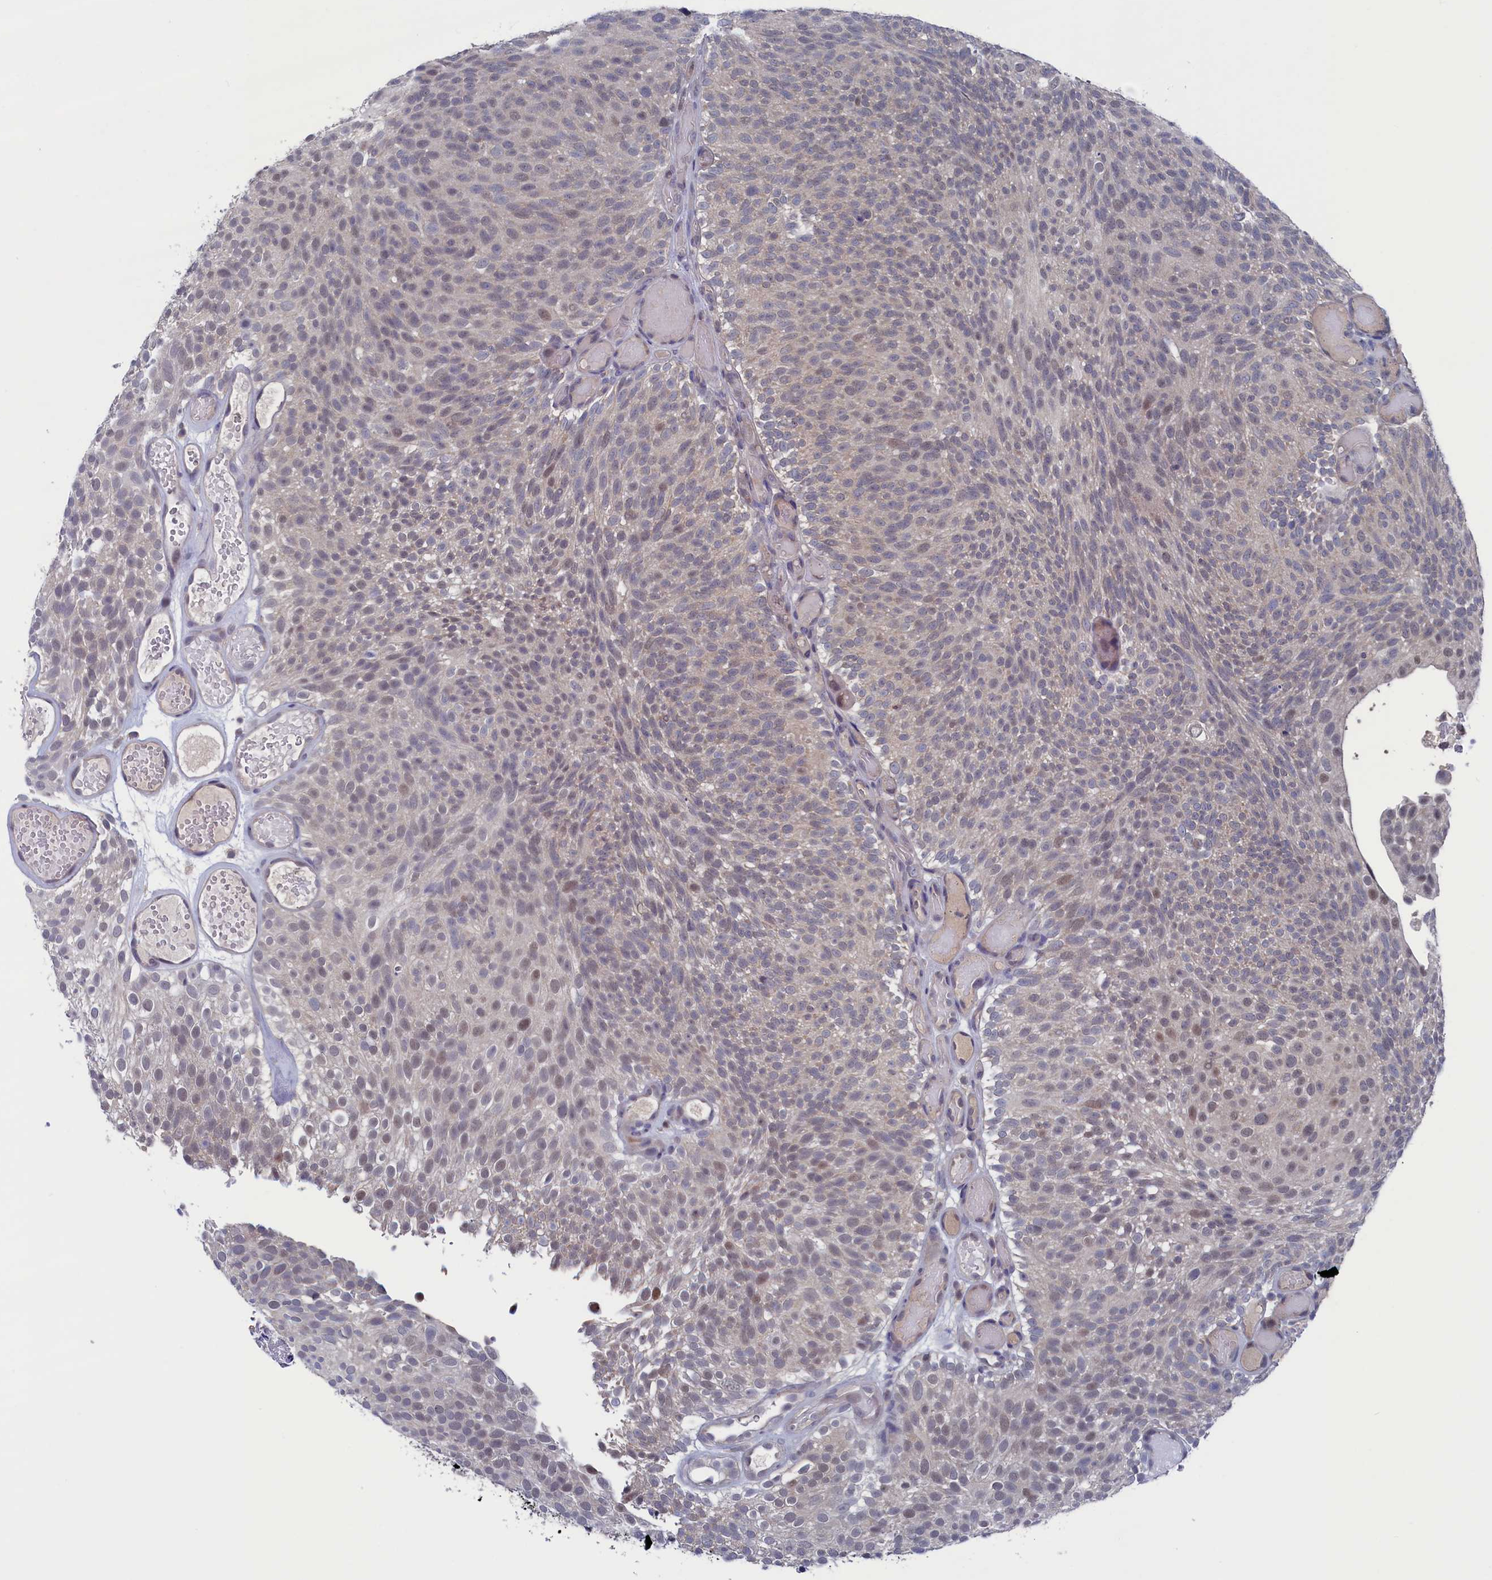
{"staining": {"intensity": "weak", "quantity": "25%-75%", "location": "nuclear"}, "tissue": "urothelial cancer", "cell_type": "Tumor cells", "image_type": "cancer", "snomed": [{"axis": "morphology", "description": "Urothelial carcinoma, Low grade"}, {"axis": "topography", "description": "Urinary bladder"}], "caption": "Immunohistochemistry (IHC) image of urothelial cancer stained for a protein (brown), which displays low levels of weak nuclear positivity in approximately 25%-75% of tumor cells.", "gene": "SPATA13", "patient": {"sex": "male", "age": 78}}